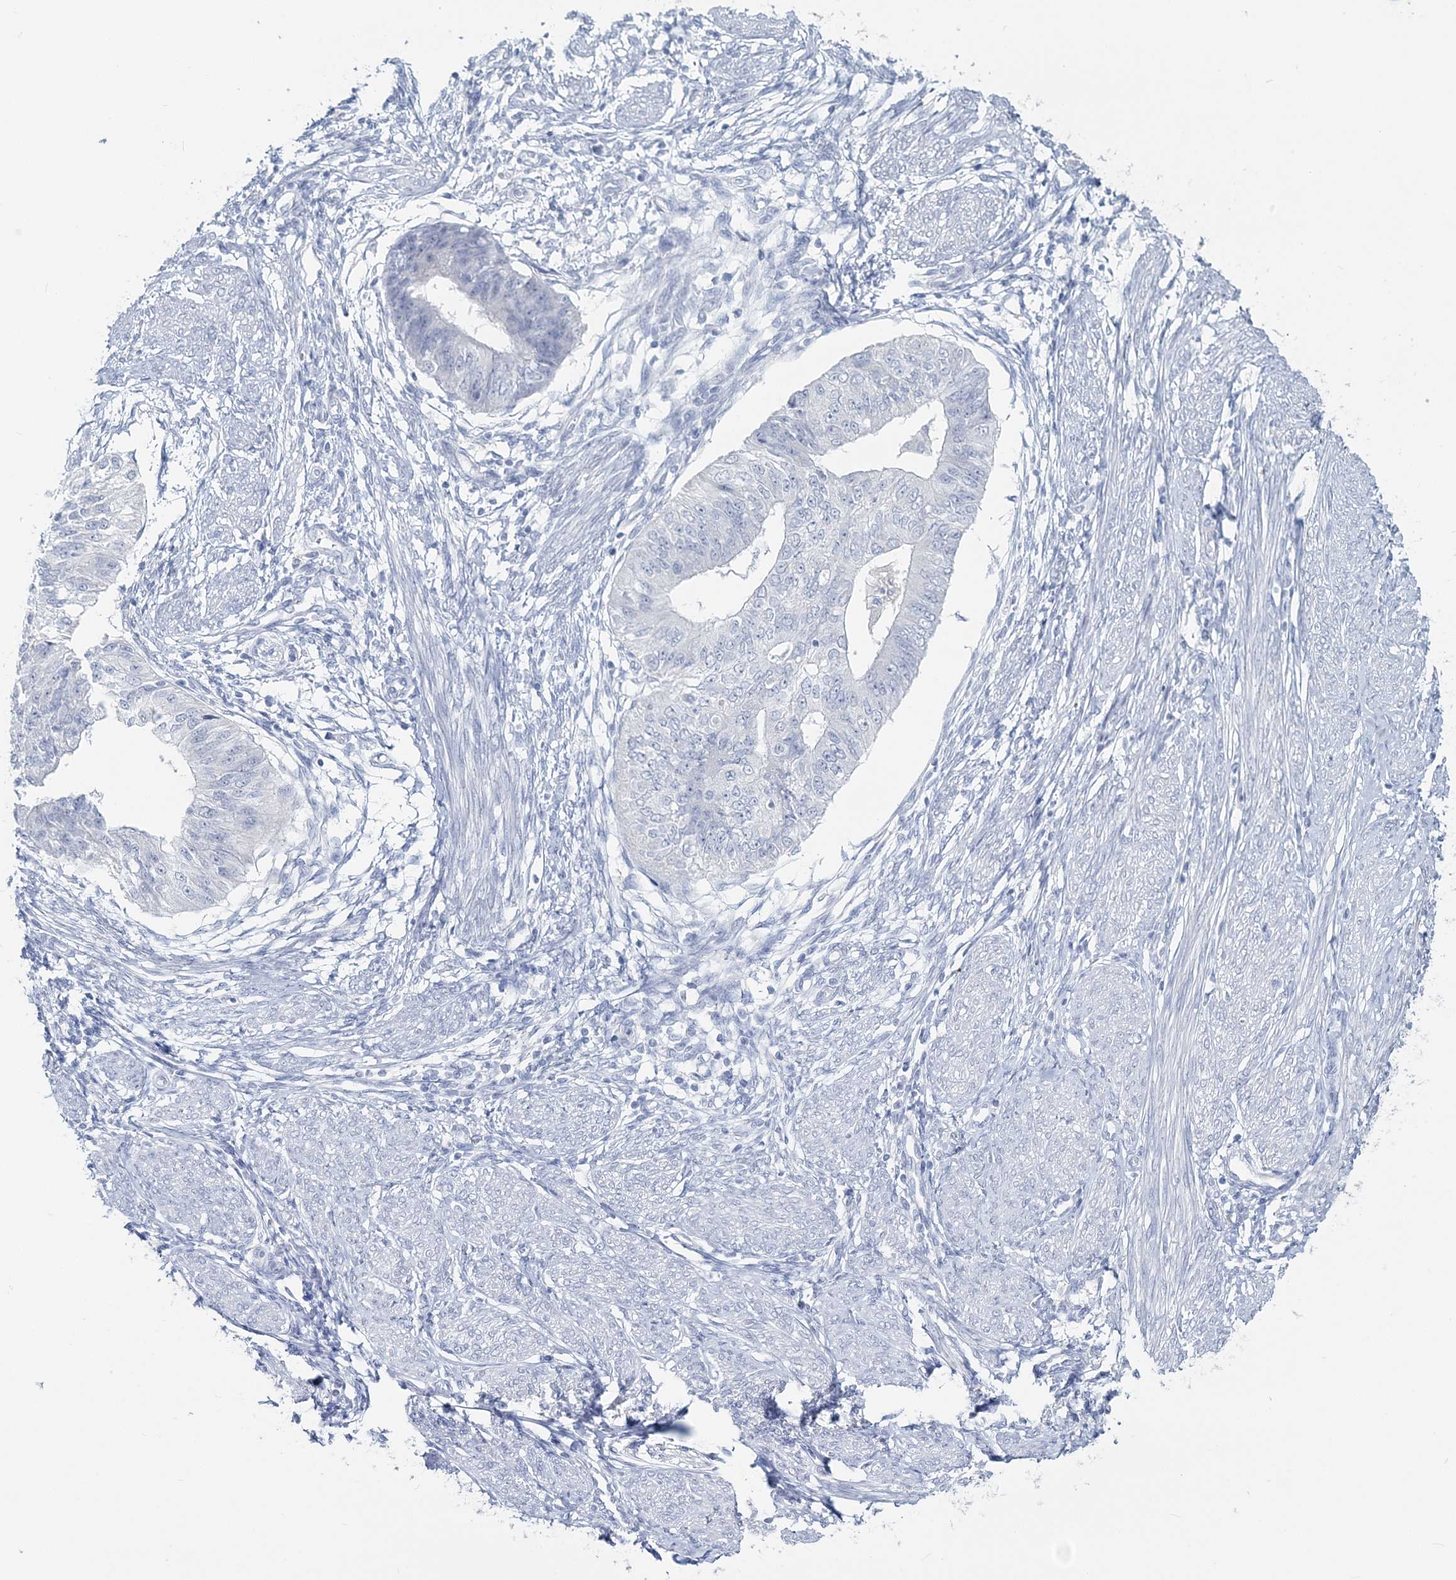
{"staining": {"intensity": "negative", "quantity": "none", "location": "none"}, "tissue": "endometrial cancer", "cell_type": "Tumor cells", "image_type": "cancer", "snomed": [{"axis": "morphology", "description": "Adenocarcinoma, NOS"}, {"axis": "topography", "description": "Endometrium"}], "caption": "An image of human endometrial cancer is negative for staining in tumor cells.", "gene": "CYP3A4", "patient": {"sex": "female", "age": 32}}